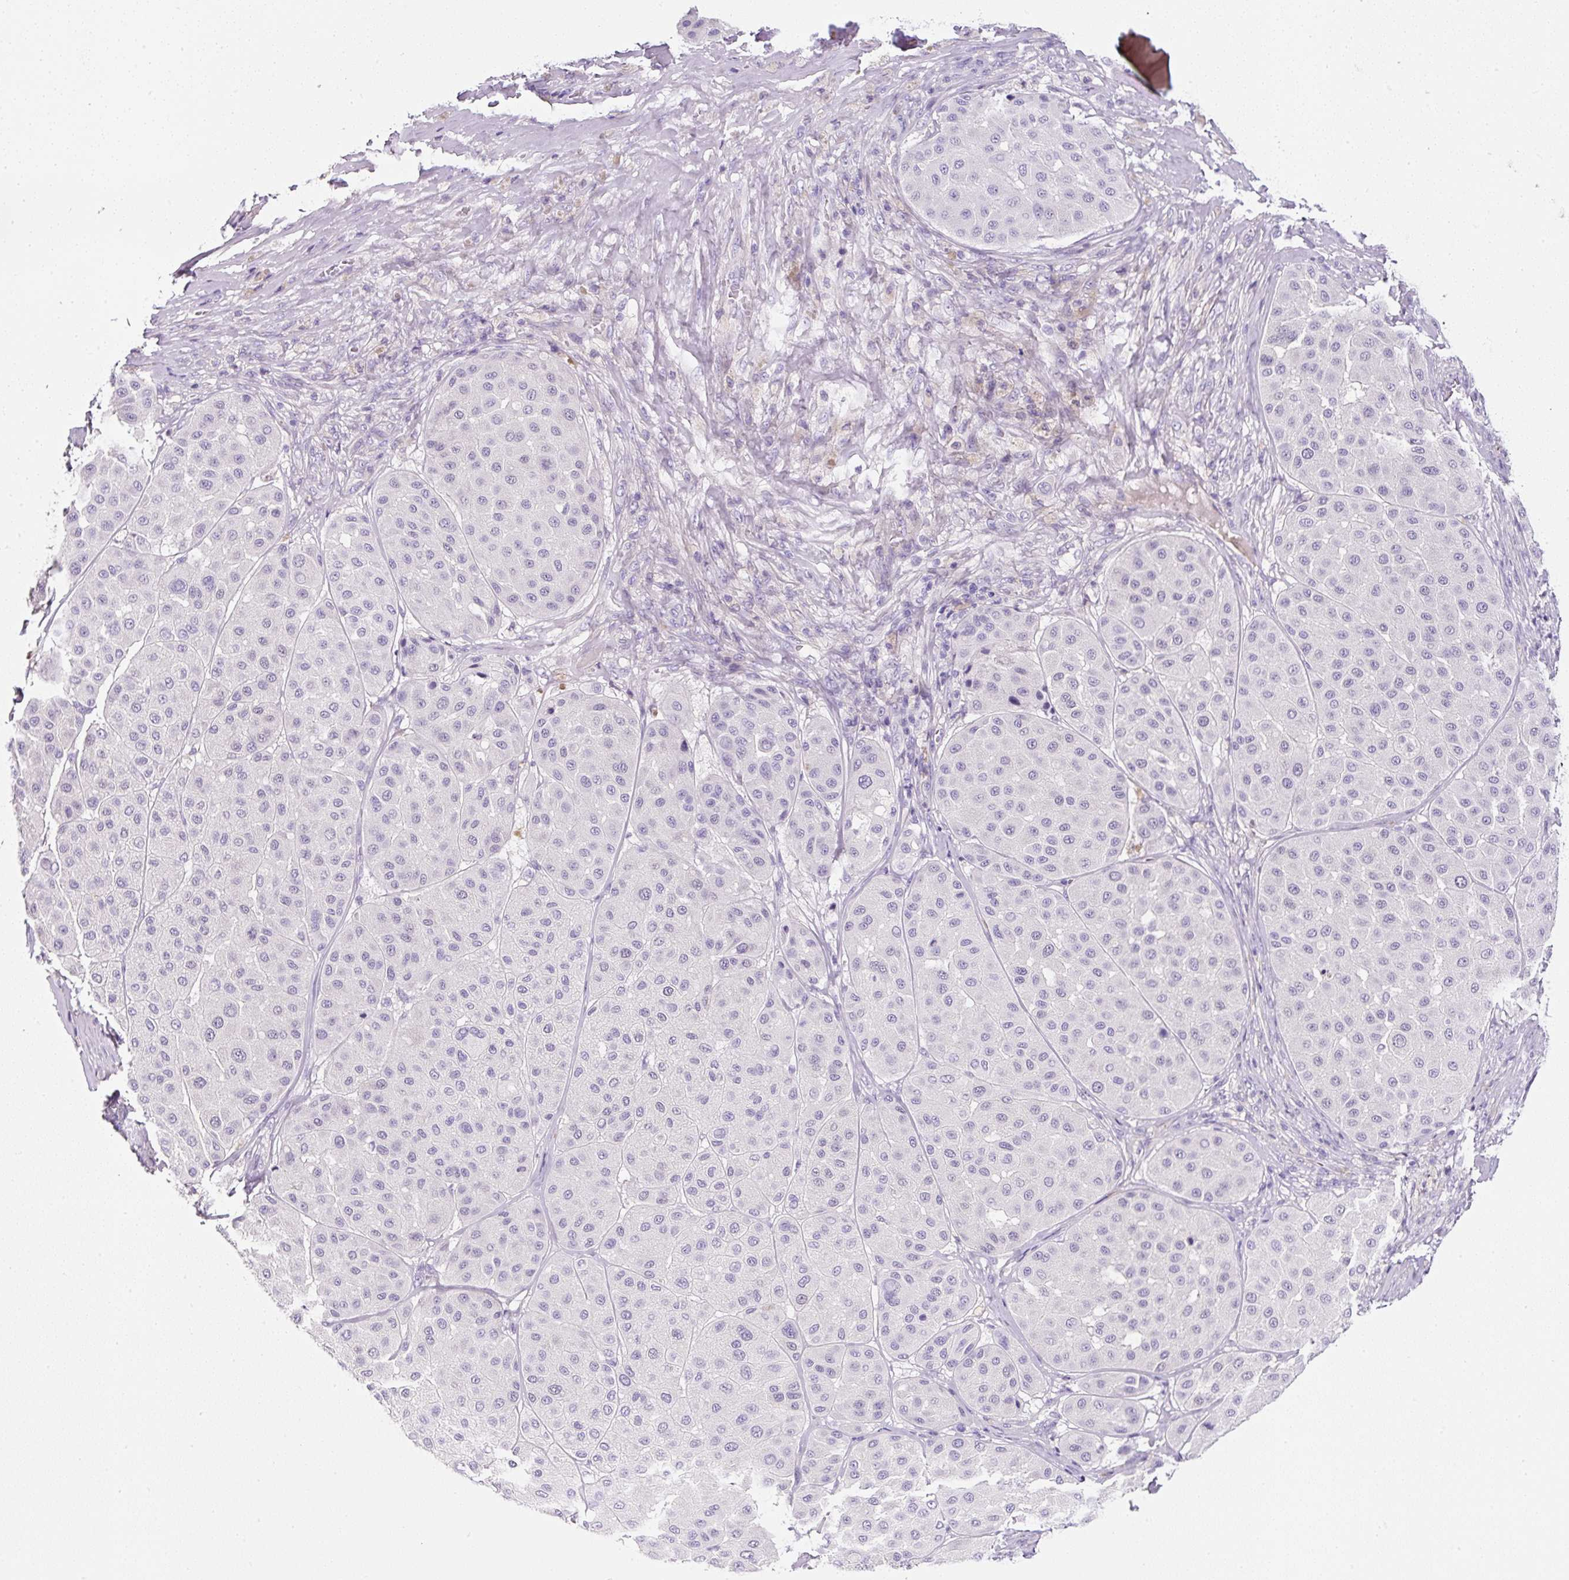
{"staining": {"intensity": "negative", "quantity": "none", "location": "none"}, "tissue": "melanoma", "cell_type": "Tumor cells", "image_type": "cancer", "snomed": [{"axis": "morphology", "description": "Malignant melanoma, Metastatic site"}, {"axis": "topography", "description": "Smooth muscle"}], "caption": "Melanoma stained for a protein using immunohistochemistry (IHC) displays no staining tumor cells.", "gene": "OR14A2", "patient": {"sex": "male", "age": 41}}